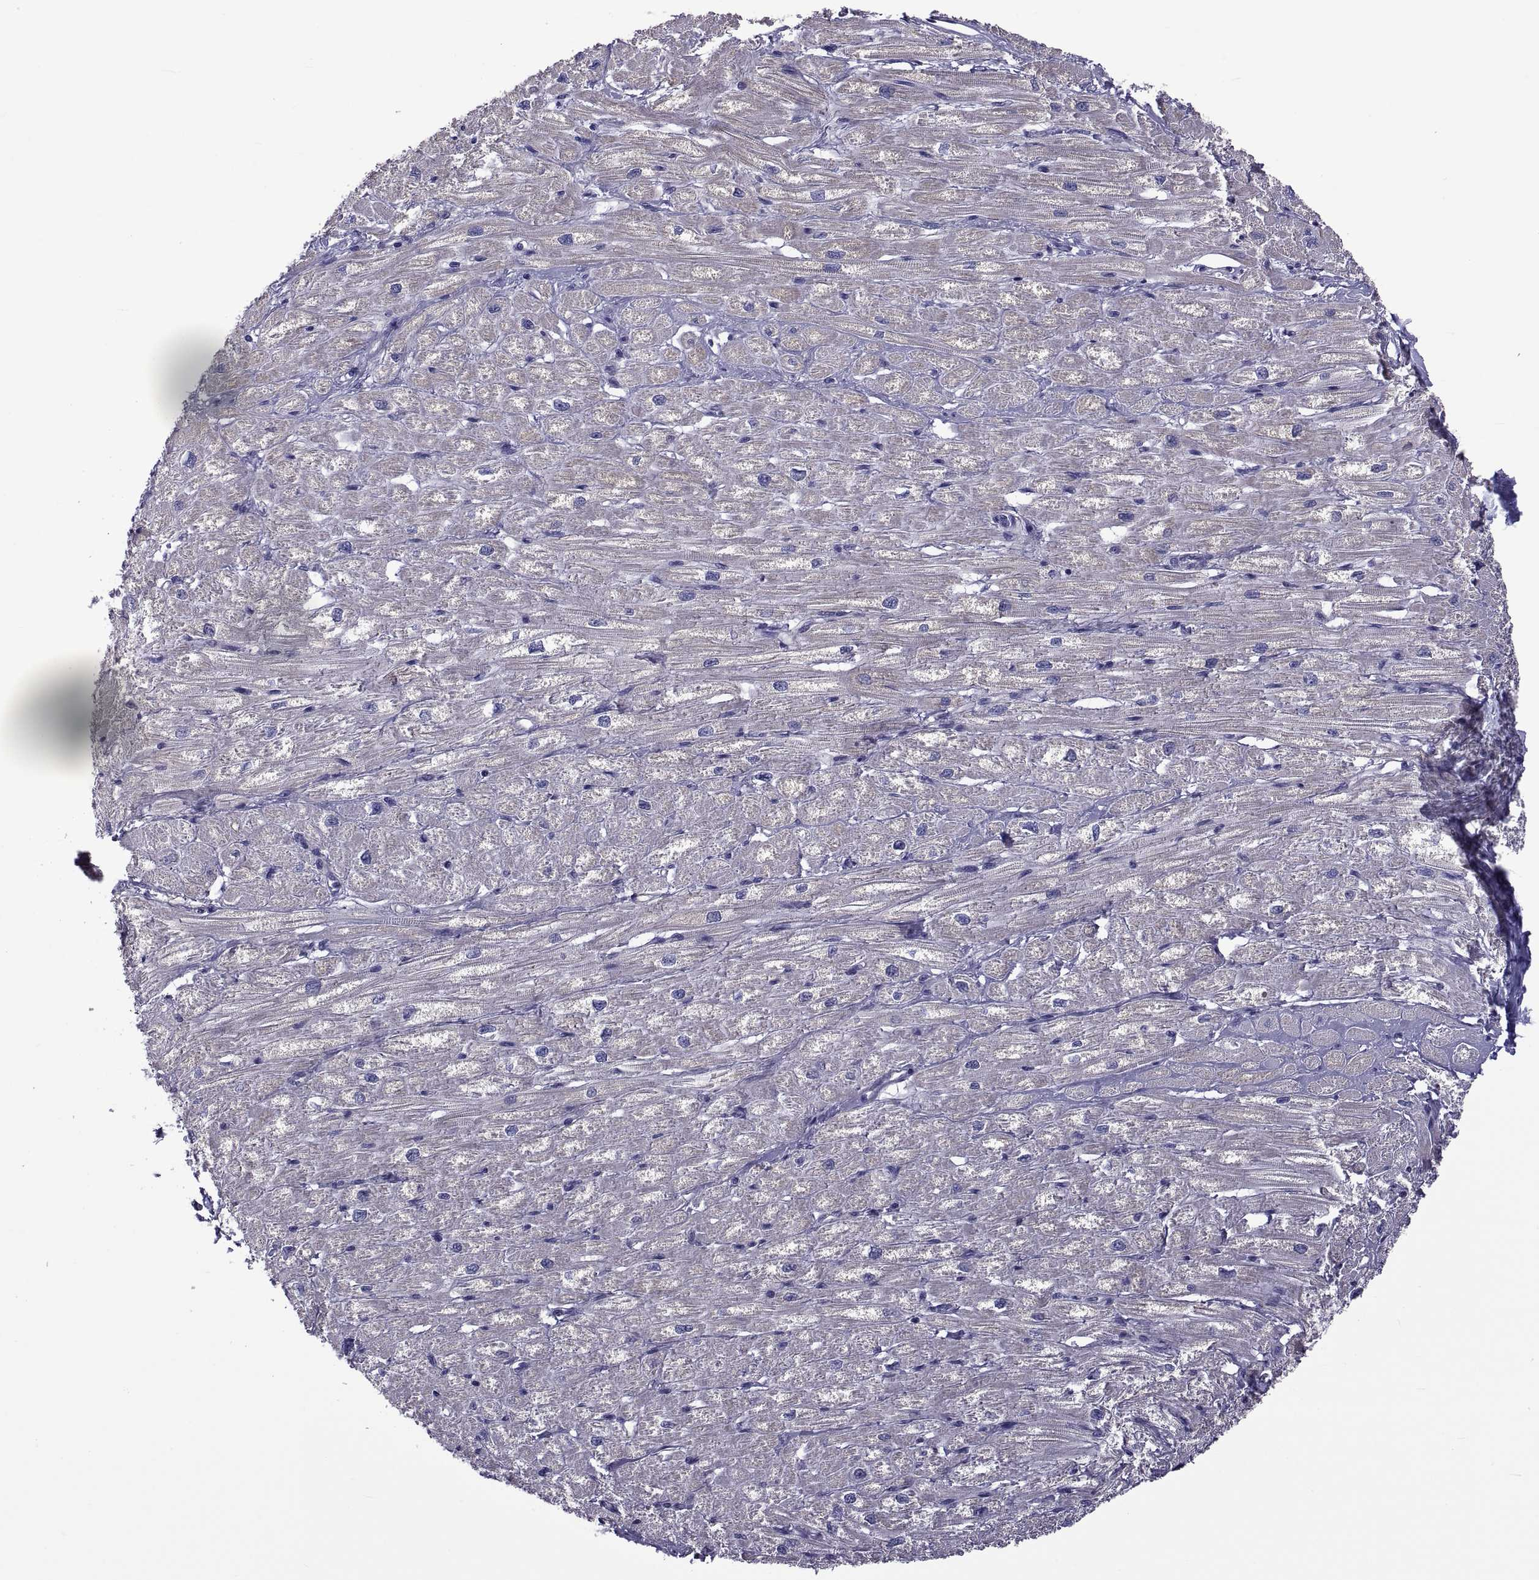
{"staining": {"intensity": "negative", "quantity": "none", "location": "none"}, "tissue": "heart muscle", "cell_type": "Cardiomyocytes", "image_type": "normal", "snomed": [{"axis": "morphology", "description": "Normal tissue, NOS"}, {"axis": "topography", "description": "Heart"}], "caption": "The image shows no significant staining in cardiomyocytes of heart muscle. (DAB IHC visualized using brightfield microscopy, high magnification).", "gene": "TMC3", "patient": {"sex": "male", "age": 57}}